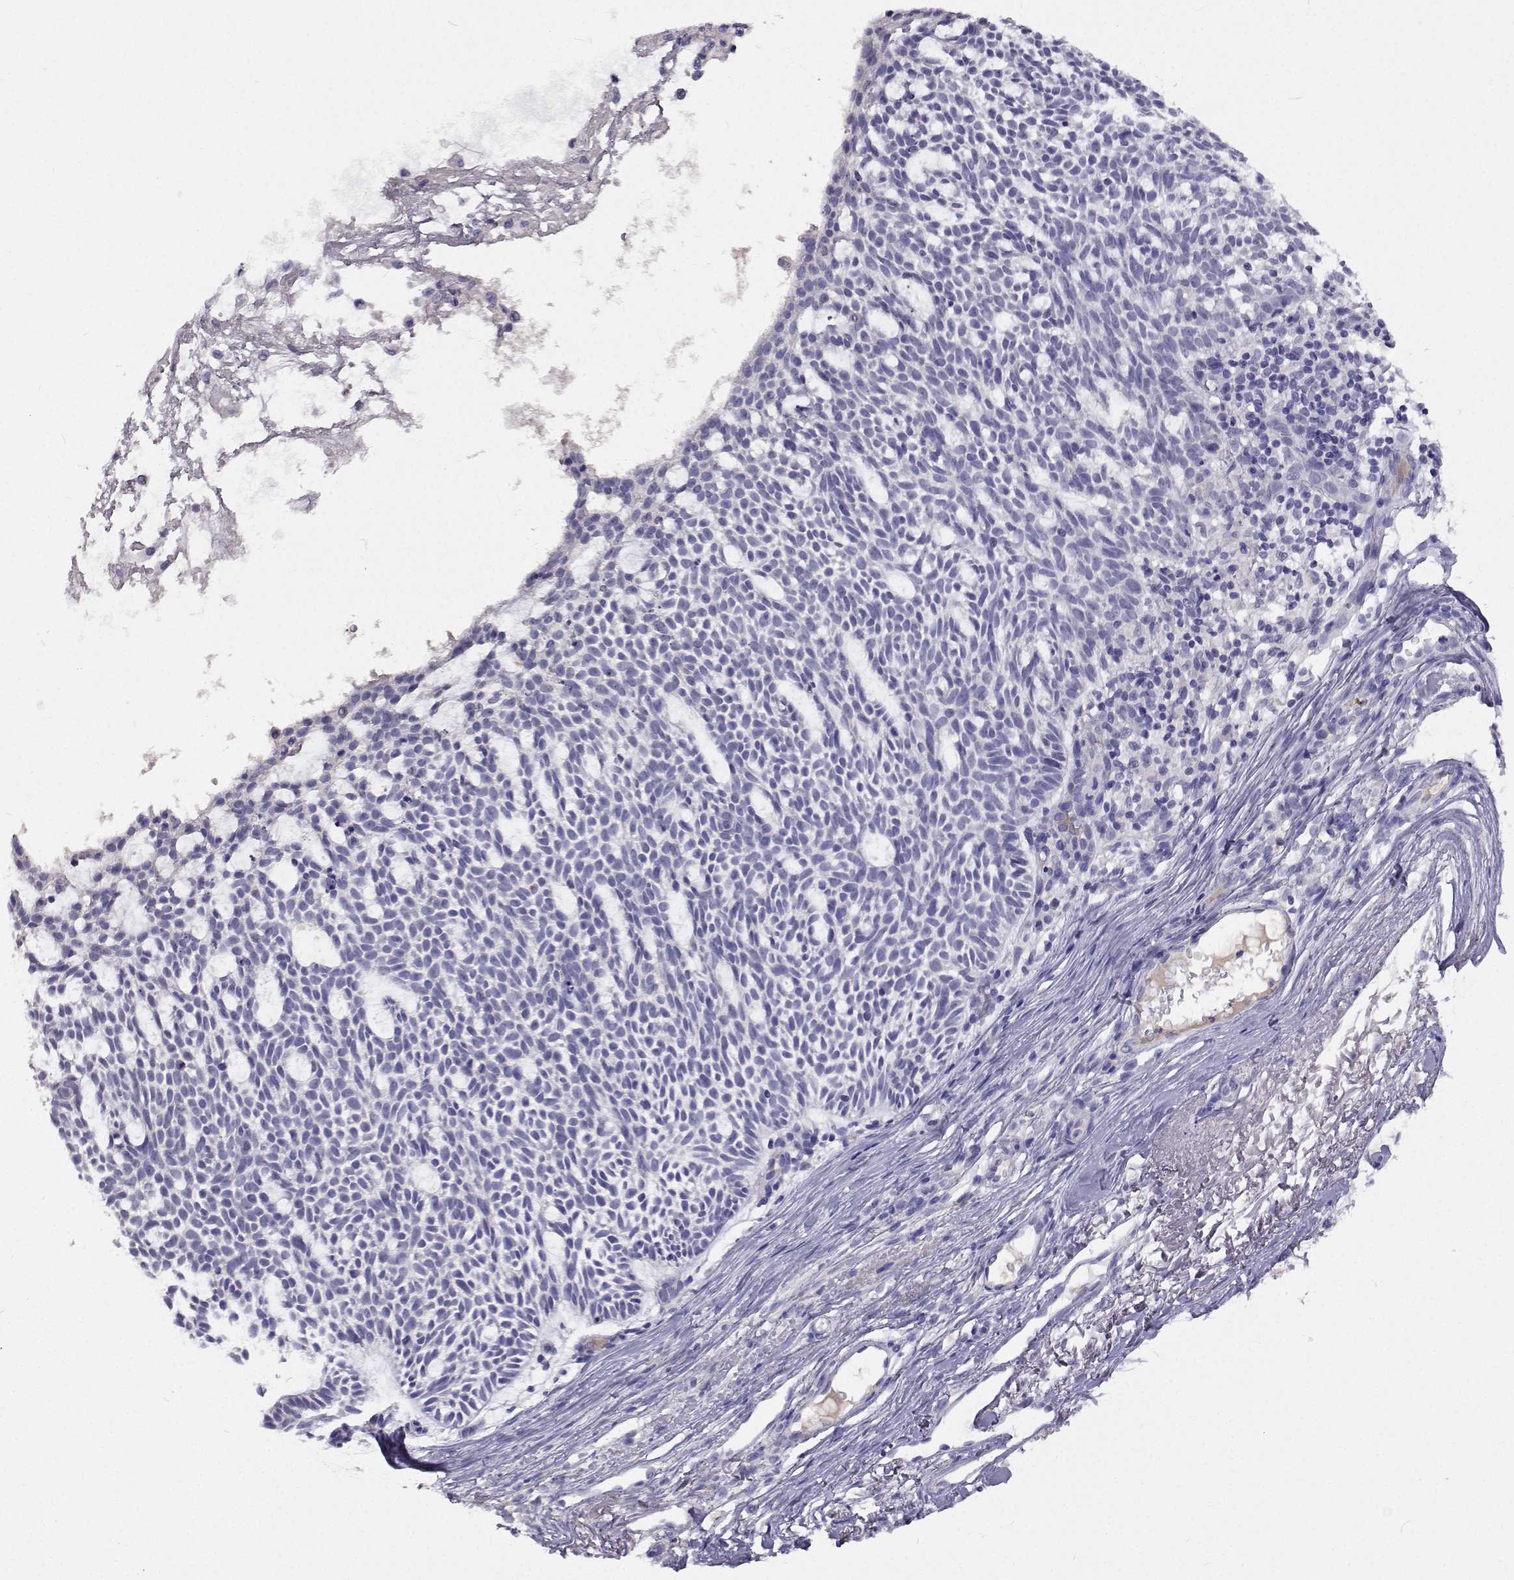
{"staining": {"intensity": "negative", "quantity": "none", "location": "none"}, "tissue": "skin cancer", "cell_type": "Tumor cells", "image_type": "cancer", "snomed": [{"axis": "morphology", "description": "Normal tissue, NOS"}, {"axis": "morphology", "description": "Basal cell carcinoma"}, {"axis": "topography", "description": "Skin"}], "caption": "High power microscopy image of an immunohistochemistry image of skin cancer (basal cell carcinoma), revealing no significant staining in tumor cells.", "gene": "CFAP44", "patient": {"sex": "male", "age": 68}}